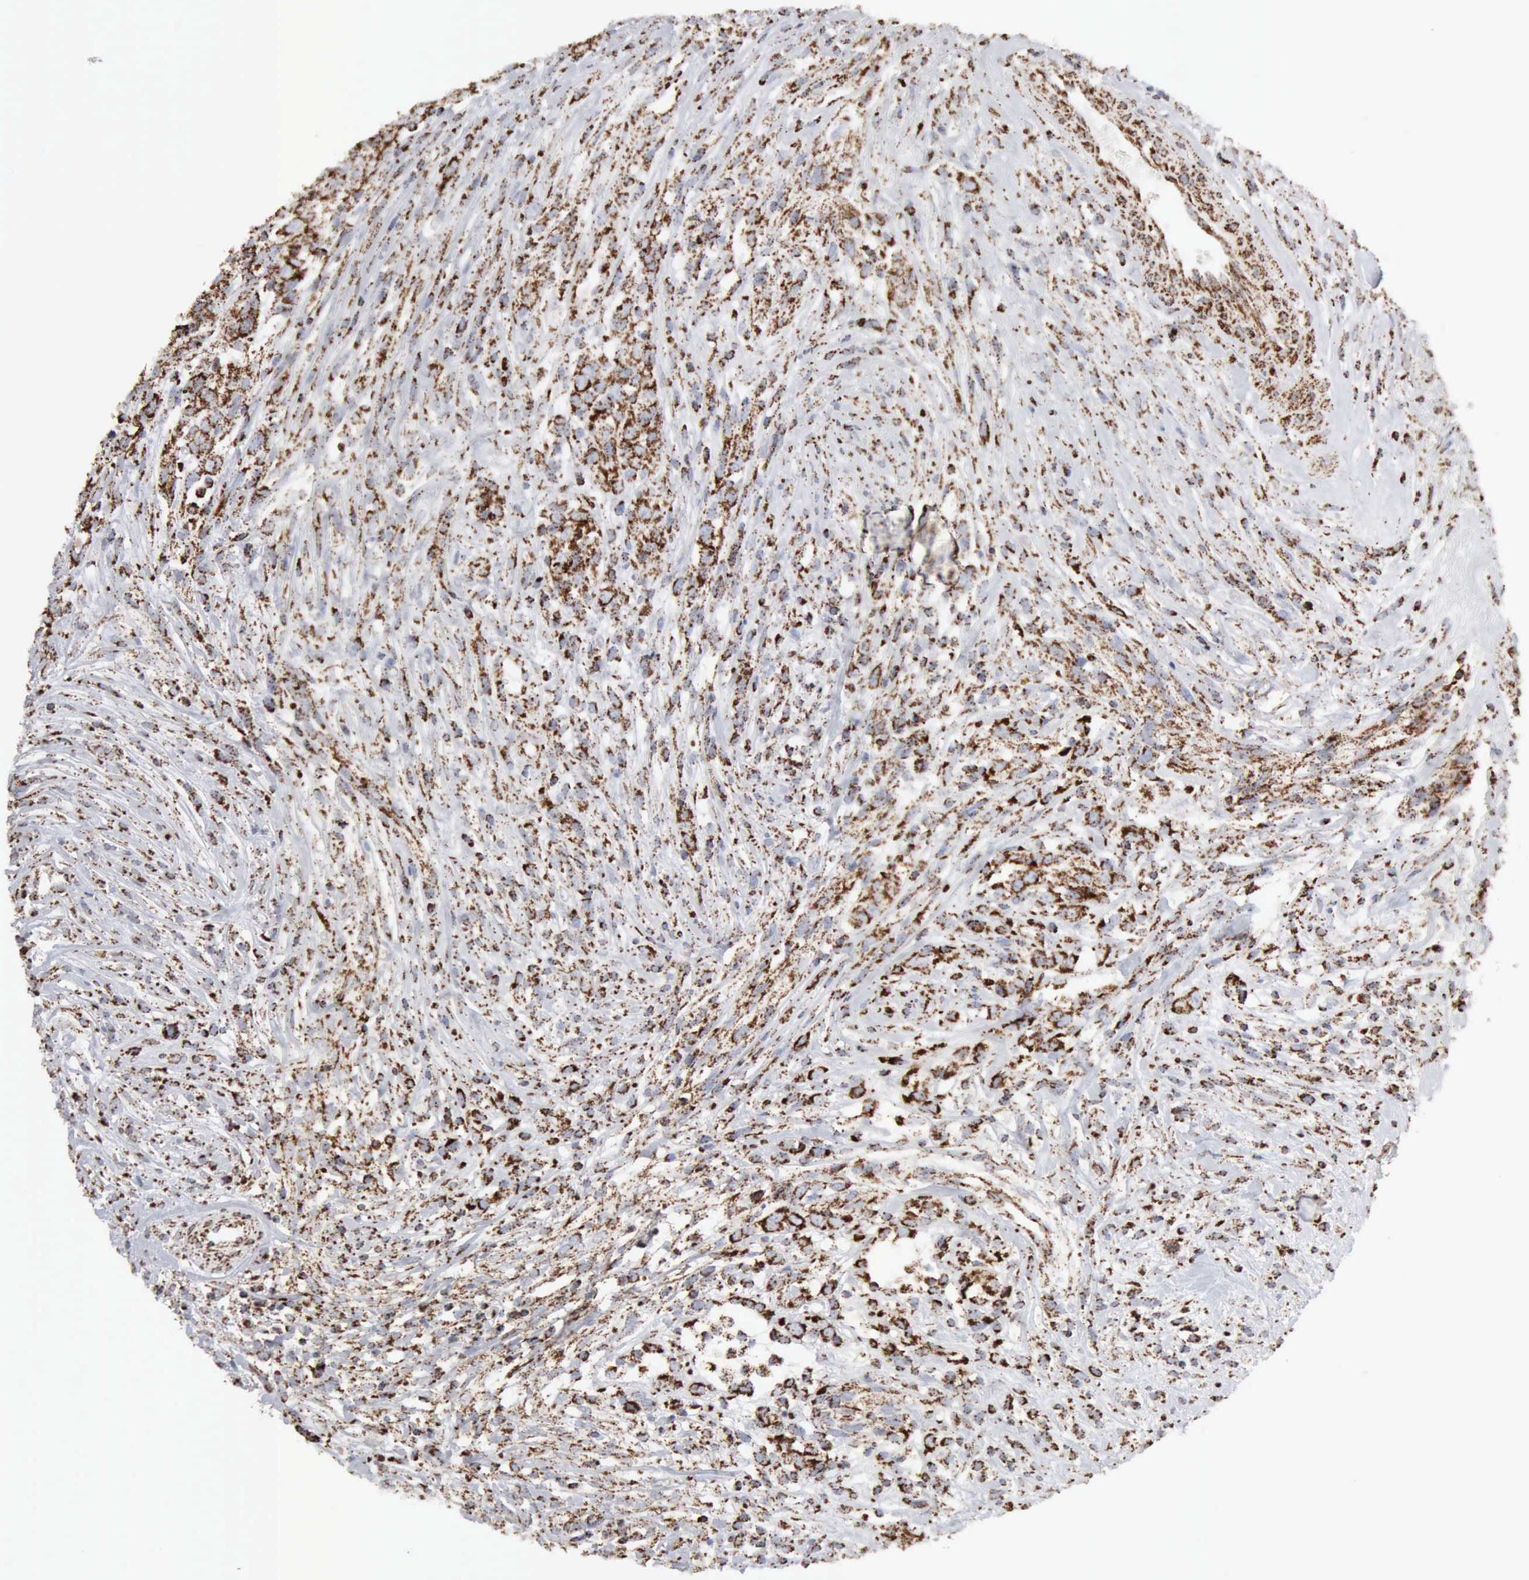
{"staining": {"intensity": "strong", "quantity": ">75%", "location": "cytoplasmic/membranous"}, "tissue": "glioma", "cell_type": "Tumor cells", "image_type": "cancer", "snomed": [{"axis": "morphology", "description": "Glioma, malignant, High grade"}, {"axis": "topography", "description": "Brain"}], "caption": "Glioma stained with a brown dye shows strong cytoplasmic/membranous positive expression in about >75% of tumor cells.", "gene": "ACO2", "patient": {"sex": "male", "age": 66}}